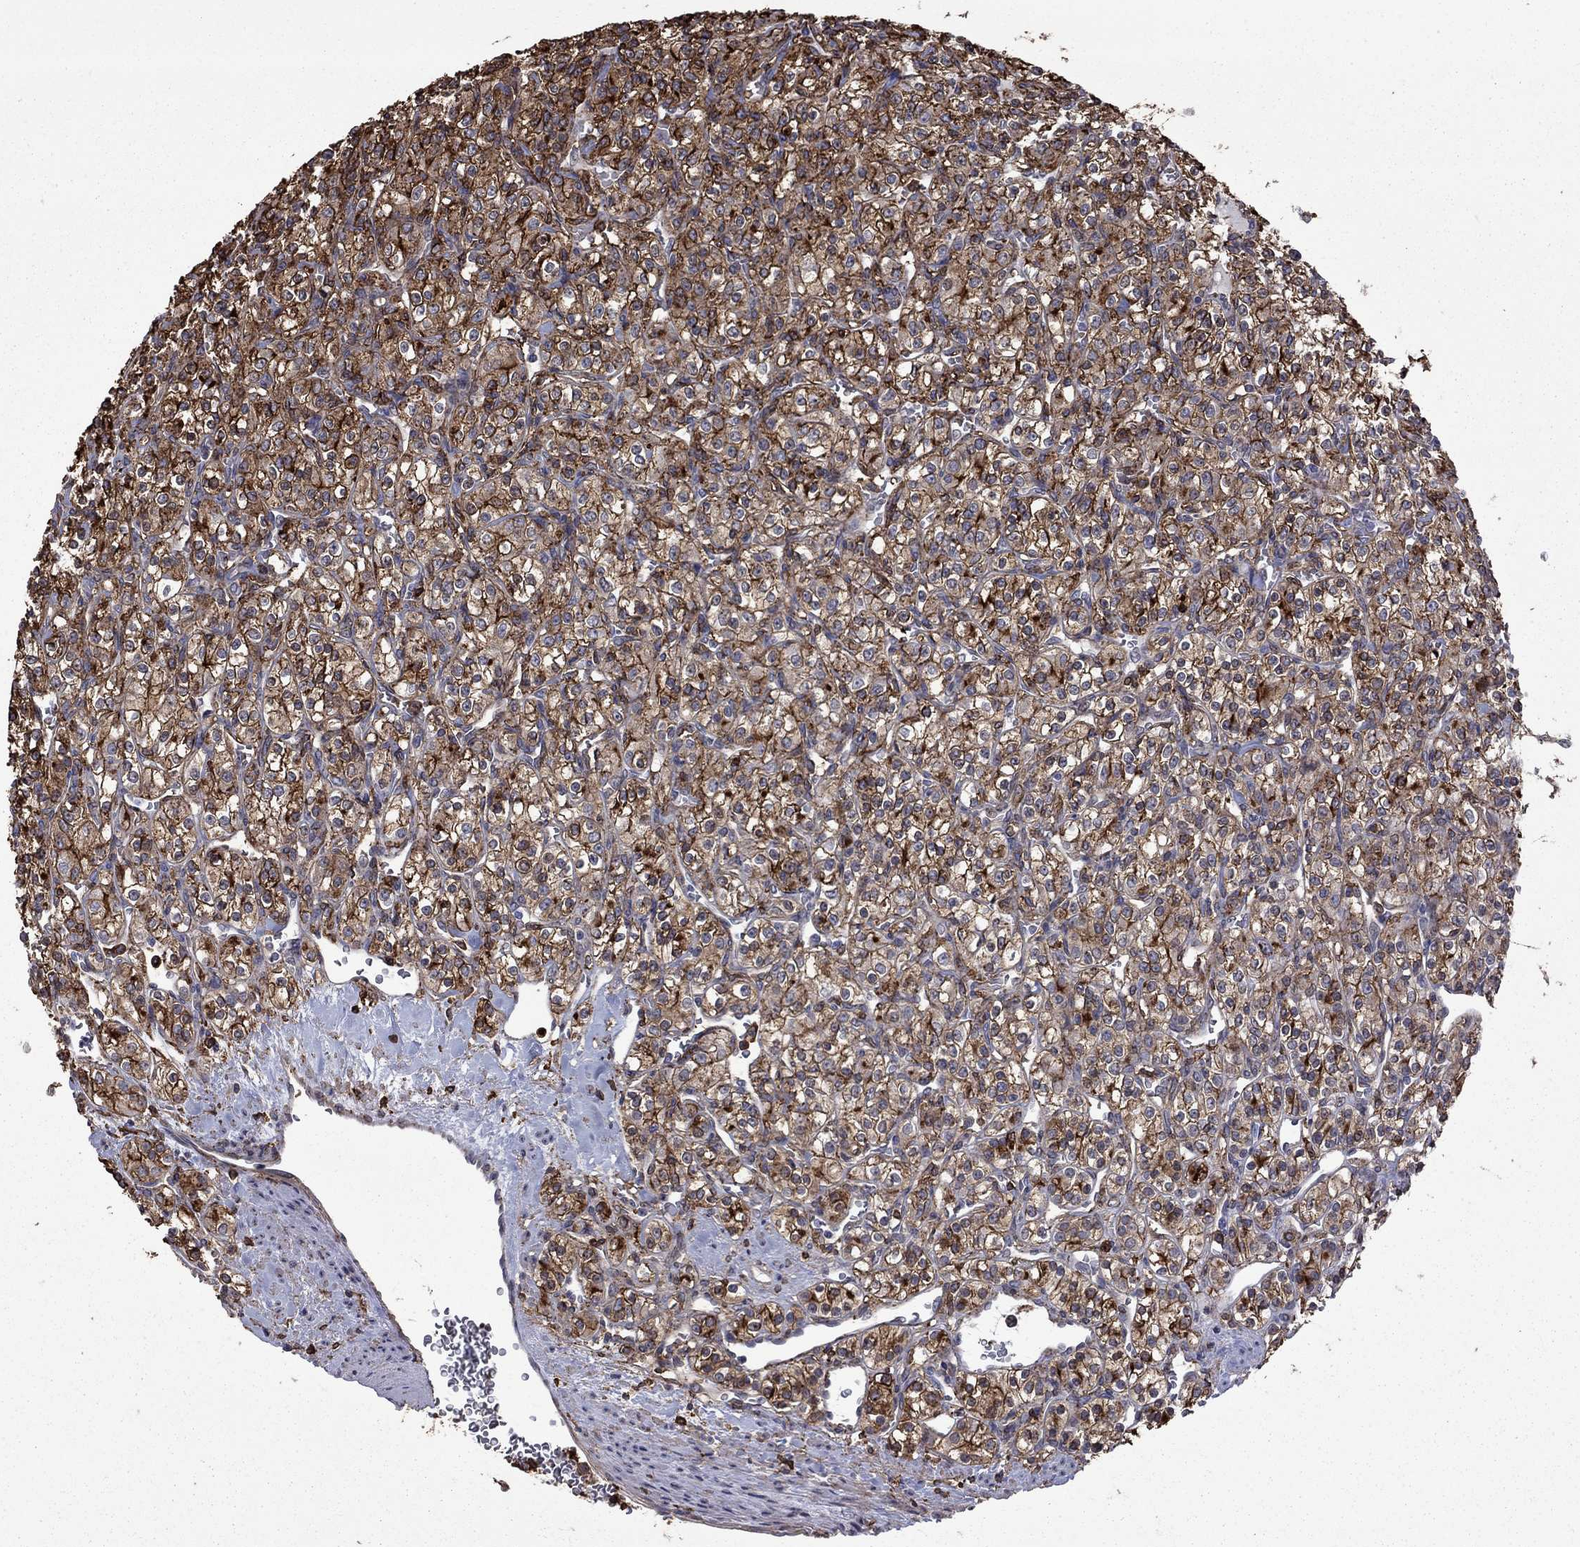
{"staining": {"intensity": "strong", "quantity": ">75%", "location": "cytoplasmic/membranous"}, "tissue": "renal cancer", "cell_type": "Tumor cells", "image_type": "cancer", "snomed": [{"axis": "morphology", "description": "Adenocarcinoma, NOS"}, {"axis": "topography", "description": "Kidney"}], "caption": "An IHC image of tumor tissue is shown. Protein staining in brown shows strong cytoplasmic/membranous positivity in renal adenocarcinoma within tumor cells.", "gene": "PLAU", "patient": {"sex": "male", "age": 77}}